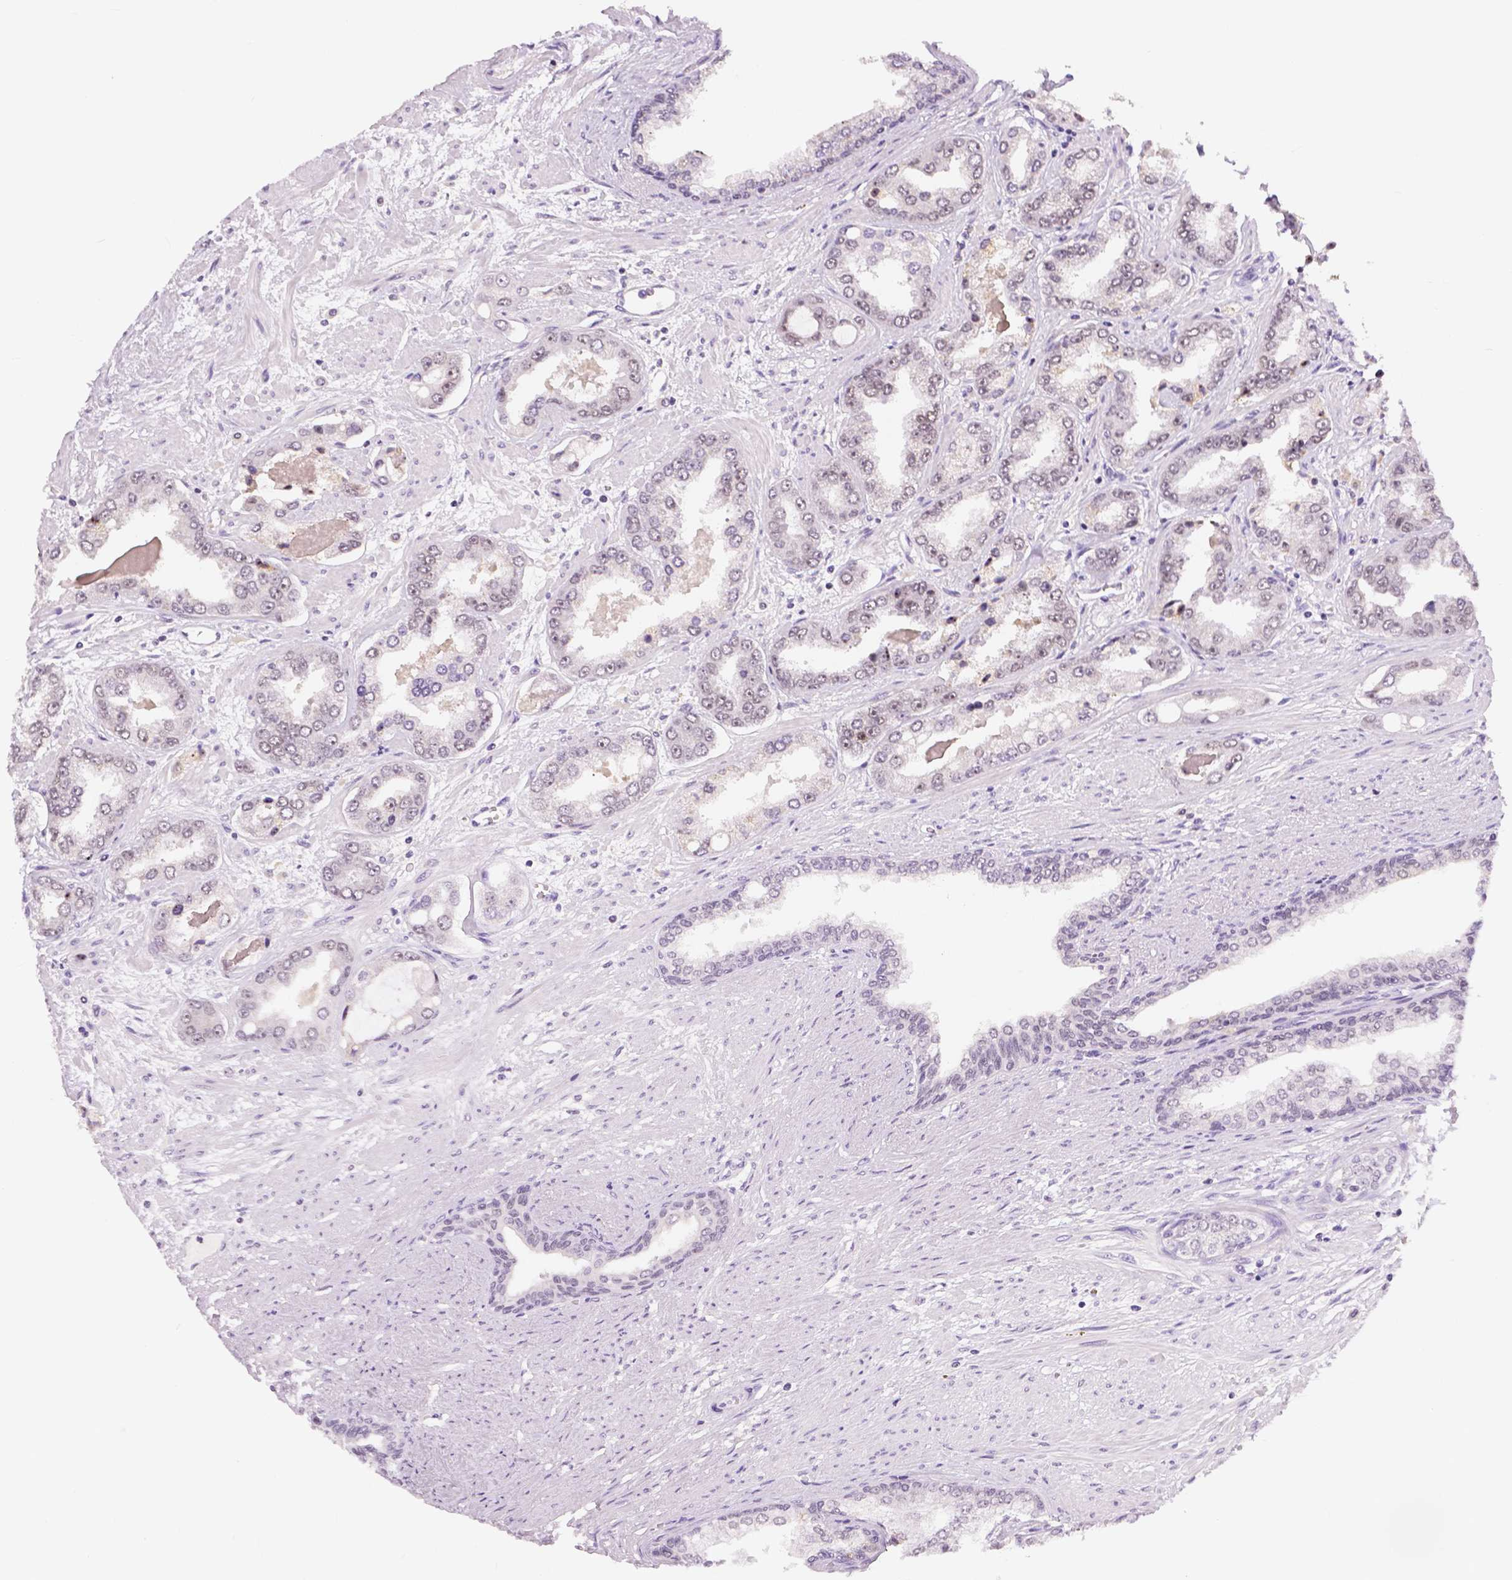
{"staining": {"intensity": "weak", "quantity": "<25%", "location": "nuclear"}, "tissue": "prostate cancer", "cell_type": "Tumor cells", "image_type": "cancer", "snomed": [{"axis": "morphology", "description": "Adenocarcinoma, Low grade"}, {"axis": "topography", "description": "Prostate"}], "caption": "Tumor cells show no significant expression in low-grade adenocarcinoma (prostate). Nuclei are stained in blue.", "gene": "NHP2", "patient": {"sex": "male", "age": 60}}